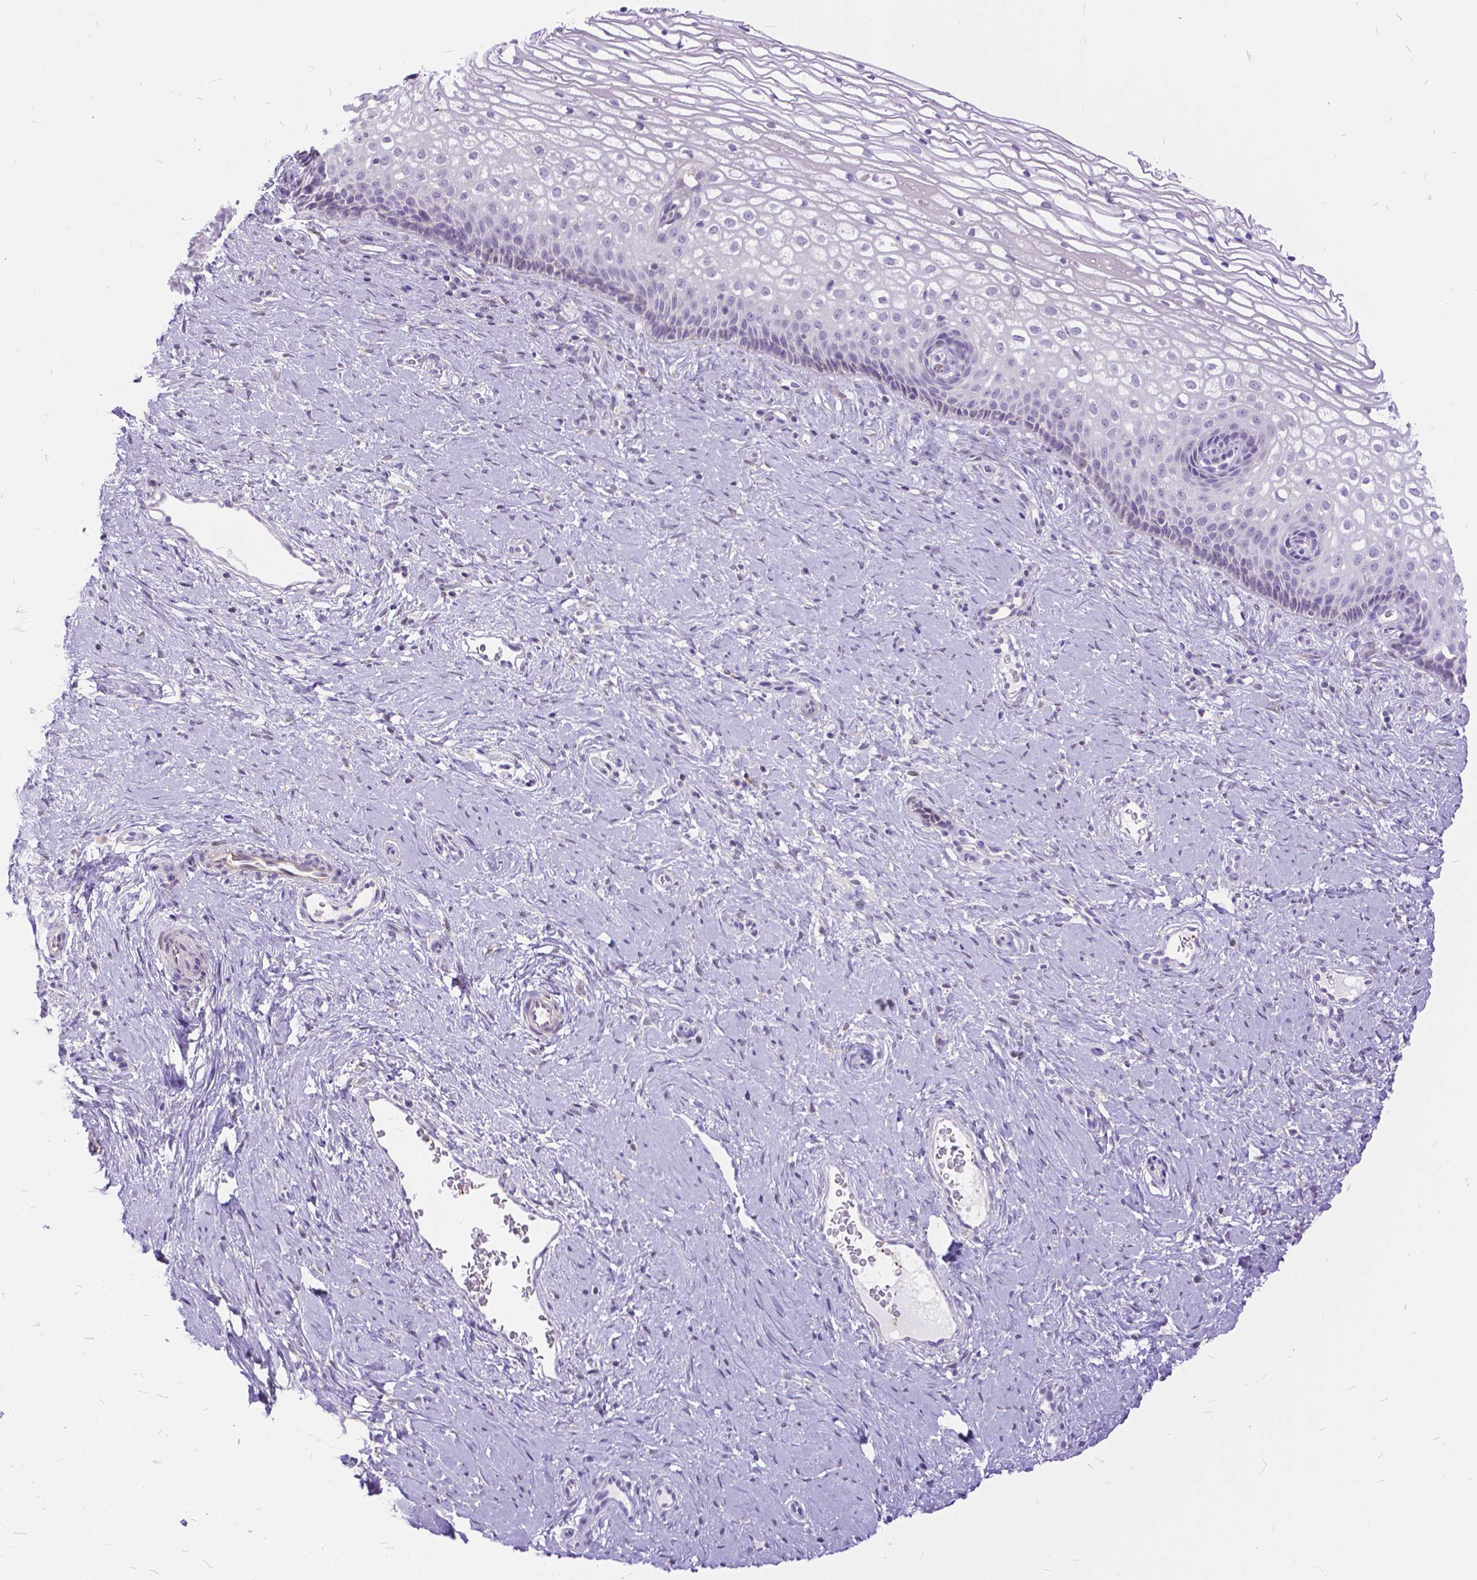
{"staining": {"intensity": "weak", "quantity": "<25%", "location": "nuclear"}, "tissue": "cervix", "cell_type": "Glandular cells", "image_type": "normal", "snomed": [{"axis": "morphology", "description": "Normal tissue, NOS"}, {"axis": "topography", "description": "Cervix"}], "caption": "Immunohistochemistry (IHC) of unremarkable cervix demonstrates no expression in glandular cells.", "gene": "TMEM169", "patient": {"sex": "female", "age": 34}}